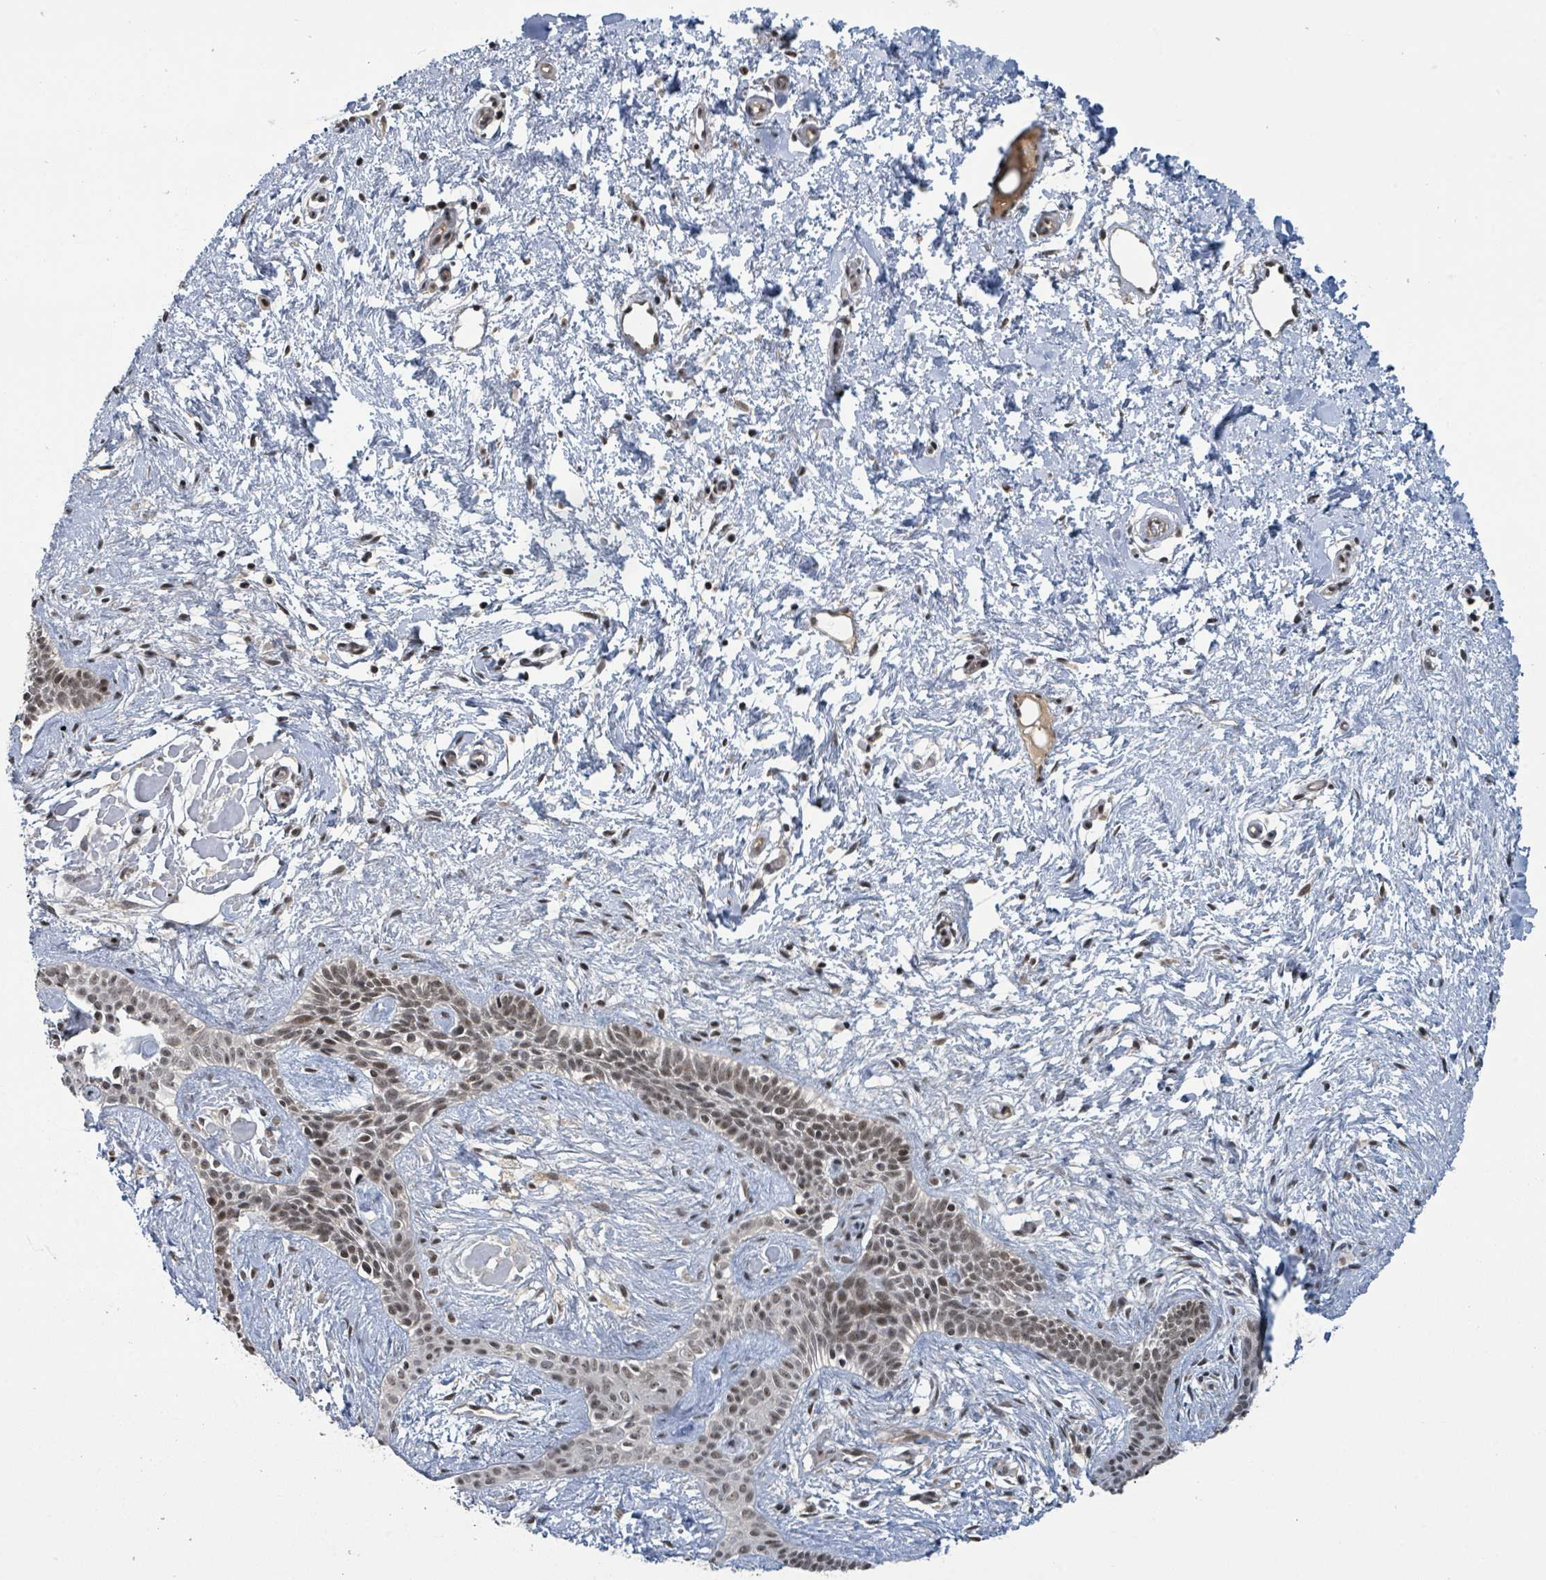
{"staining": {"intensity": "moderate", "quantity": ">75%", "location": "nuclear"}, "tissue": "skin cancer", "cell_type": "Tumor cells", "image_type": "cancer", "snomed": [{"axis": "morphology", "description": "Basal cell carcinoma"}, {"axis": "topography", "description": "Skin"}], "caption": "Skin cancer stained for a protein displays moderate nuclear positivity in tumor cells. (IHC, brightfield microscopy, high magnification).", "gene": "ZBTB14", "patient": {"sex": "male", "age": 78}}